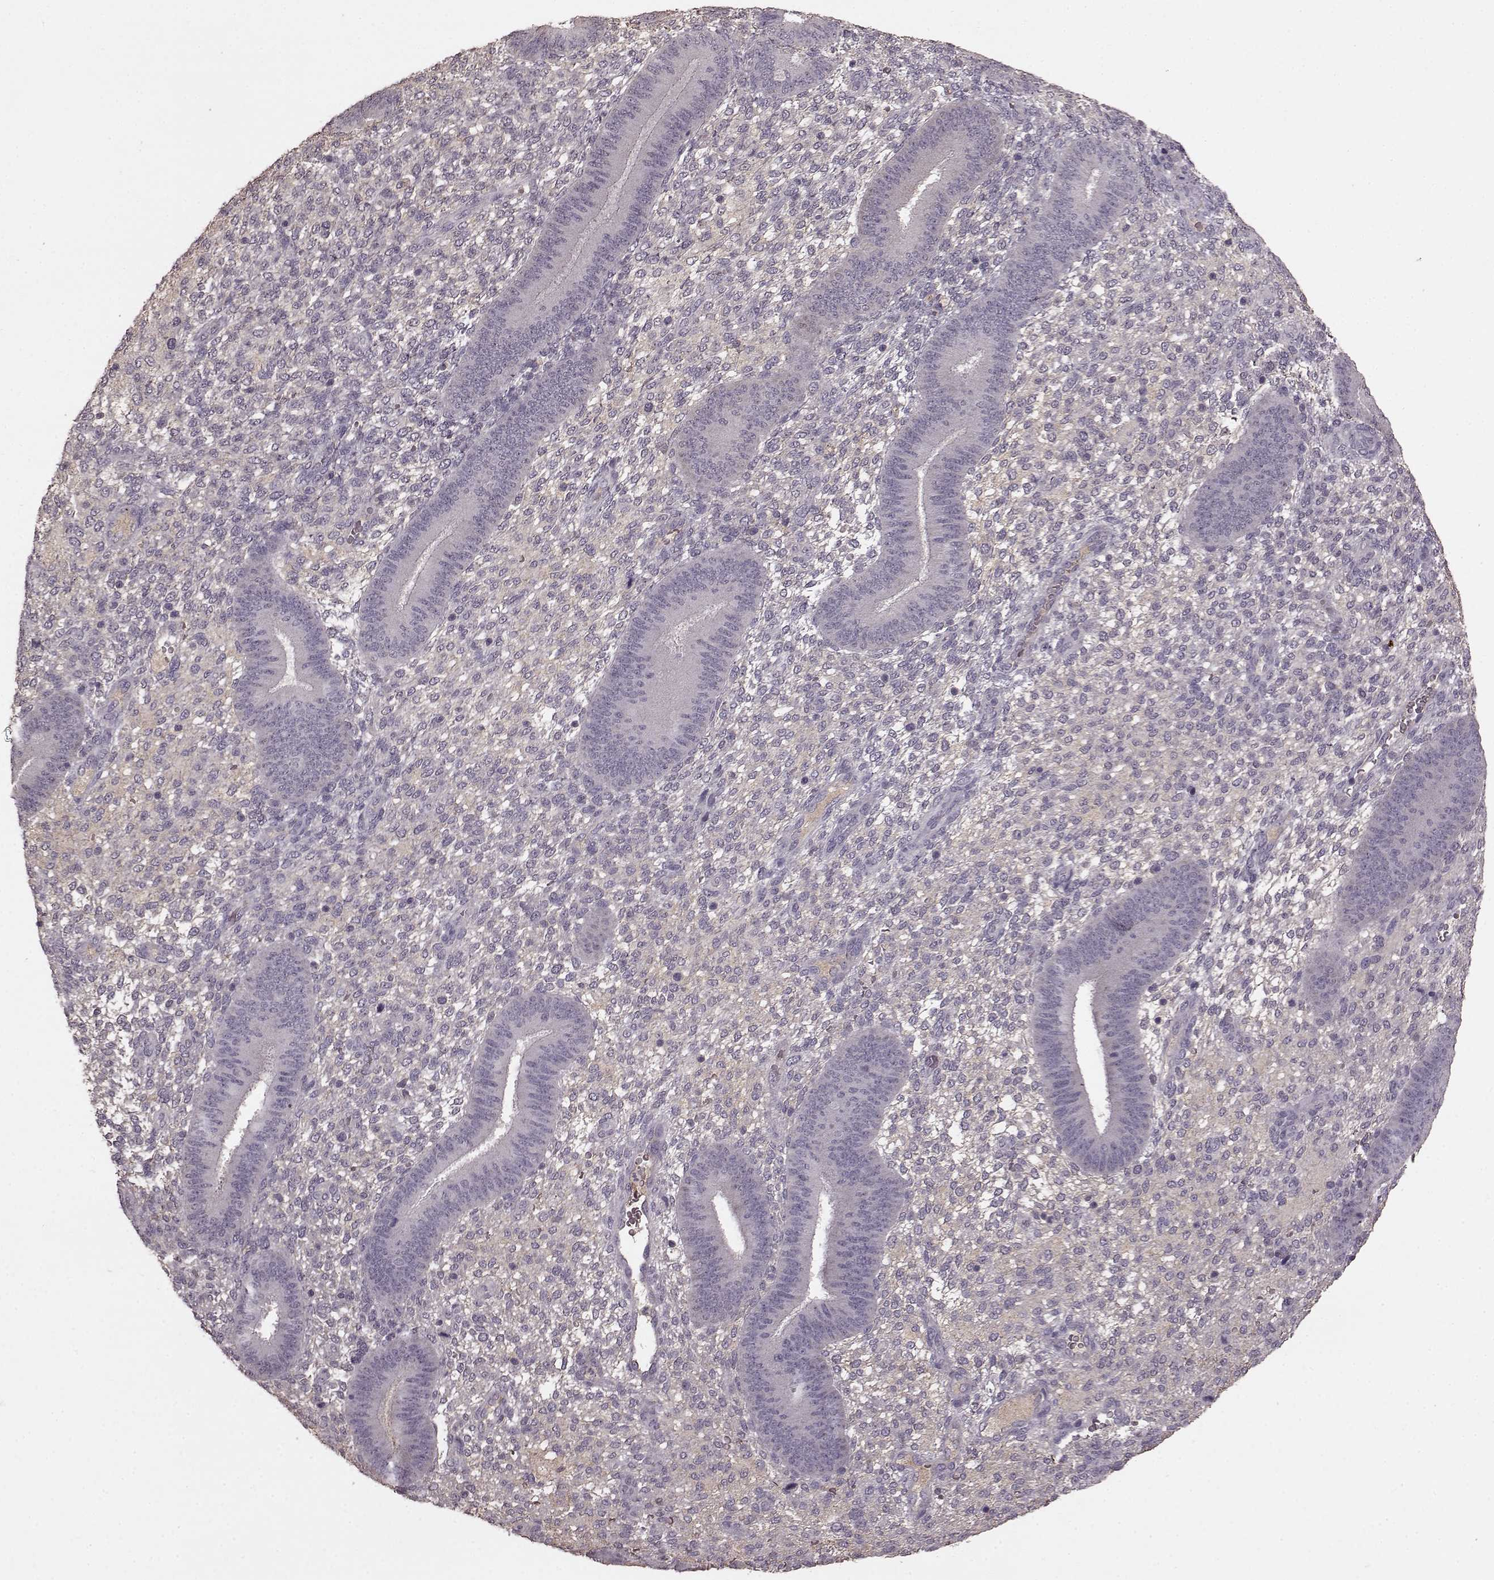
{"staining": {"intensity": "negative", "quantity": "none", "location": "none"}, "tissue": "endometrium", "cell_type": "Cells in endometrial stroma", "image_type": "normal", "snomed": [{"axis": "morphology", "description": "Normal tissue, NOS"}, {"axis": "topography", "description": "Endometrium"}], "caption": "Immunohistochemistry (IHC) image of normal endometrium stained for a protein (brown), which shows no expression in cells in endometrial stroma.", "gene": "FRRS1L", "patient": {"sex": "female", "age": 39}}